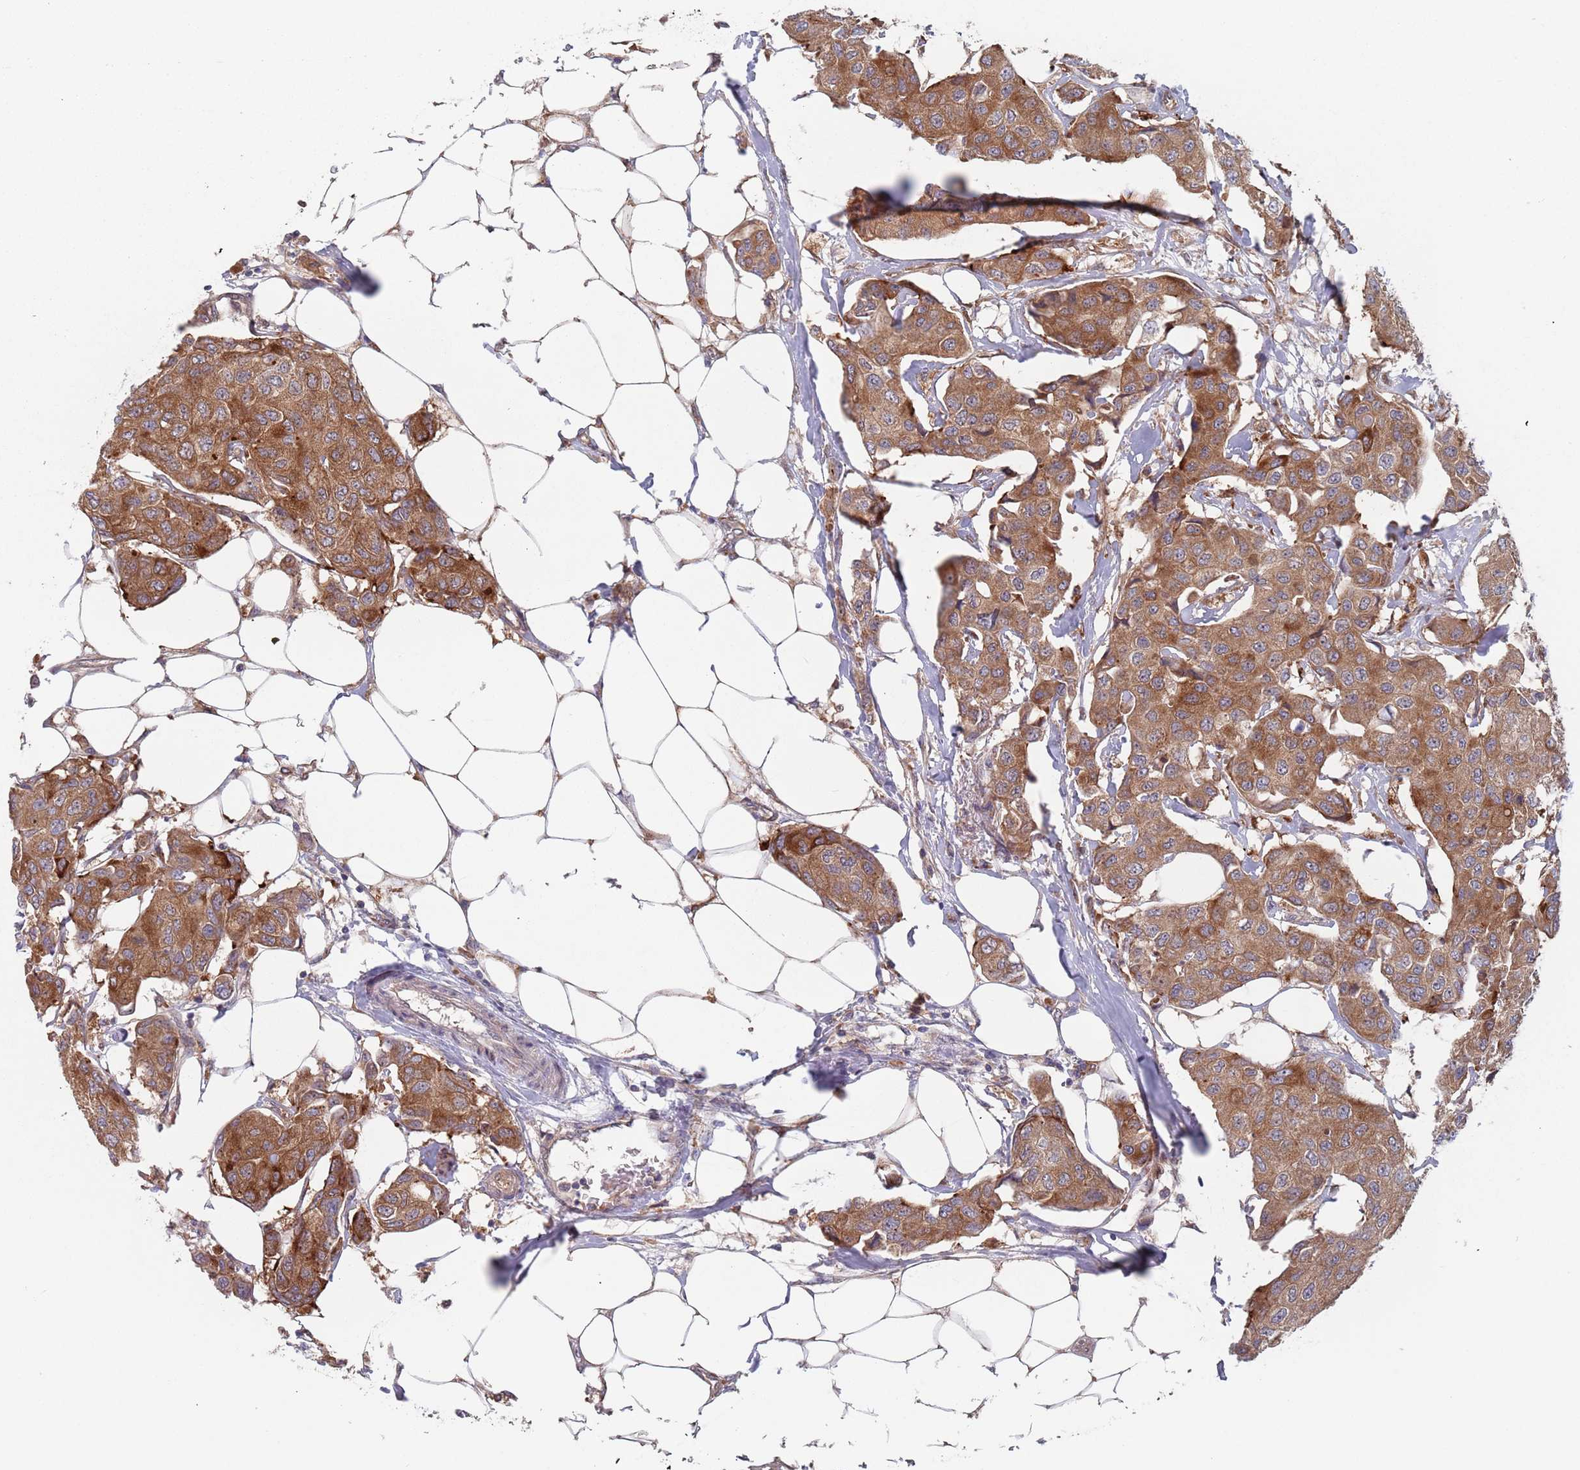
{"staining": {"intensity": "moderate", "quantity": ">75%", "location": "cytoplasmic/membranous"}, "tissue": "breast cancer", "cell_type": "Tumor cells", "image_type": "cancer", "snomed": [{"axis": "morphology", "description": "Duct carcinoma"}, {"axis": "topography", "description": "Breast"}, {"axis": "topography", "description": "Lymph node"}], "caption": "A high-resolution micrograph shows immunohistochemistry staining of breast cancer (intraductal carcinoma), which displays moderate cytoplasmic/membranous positivity in about >75% of tumor cells.", "gene": "ZNF140", "patient": {"sex": "female", "age": 80}}